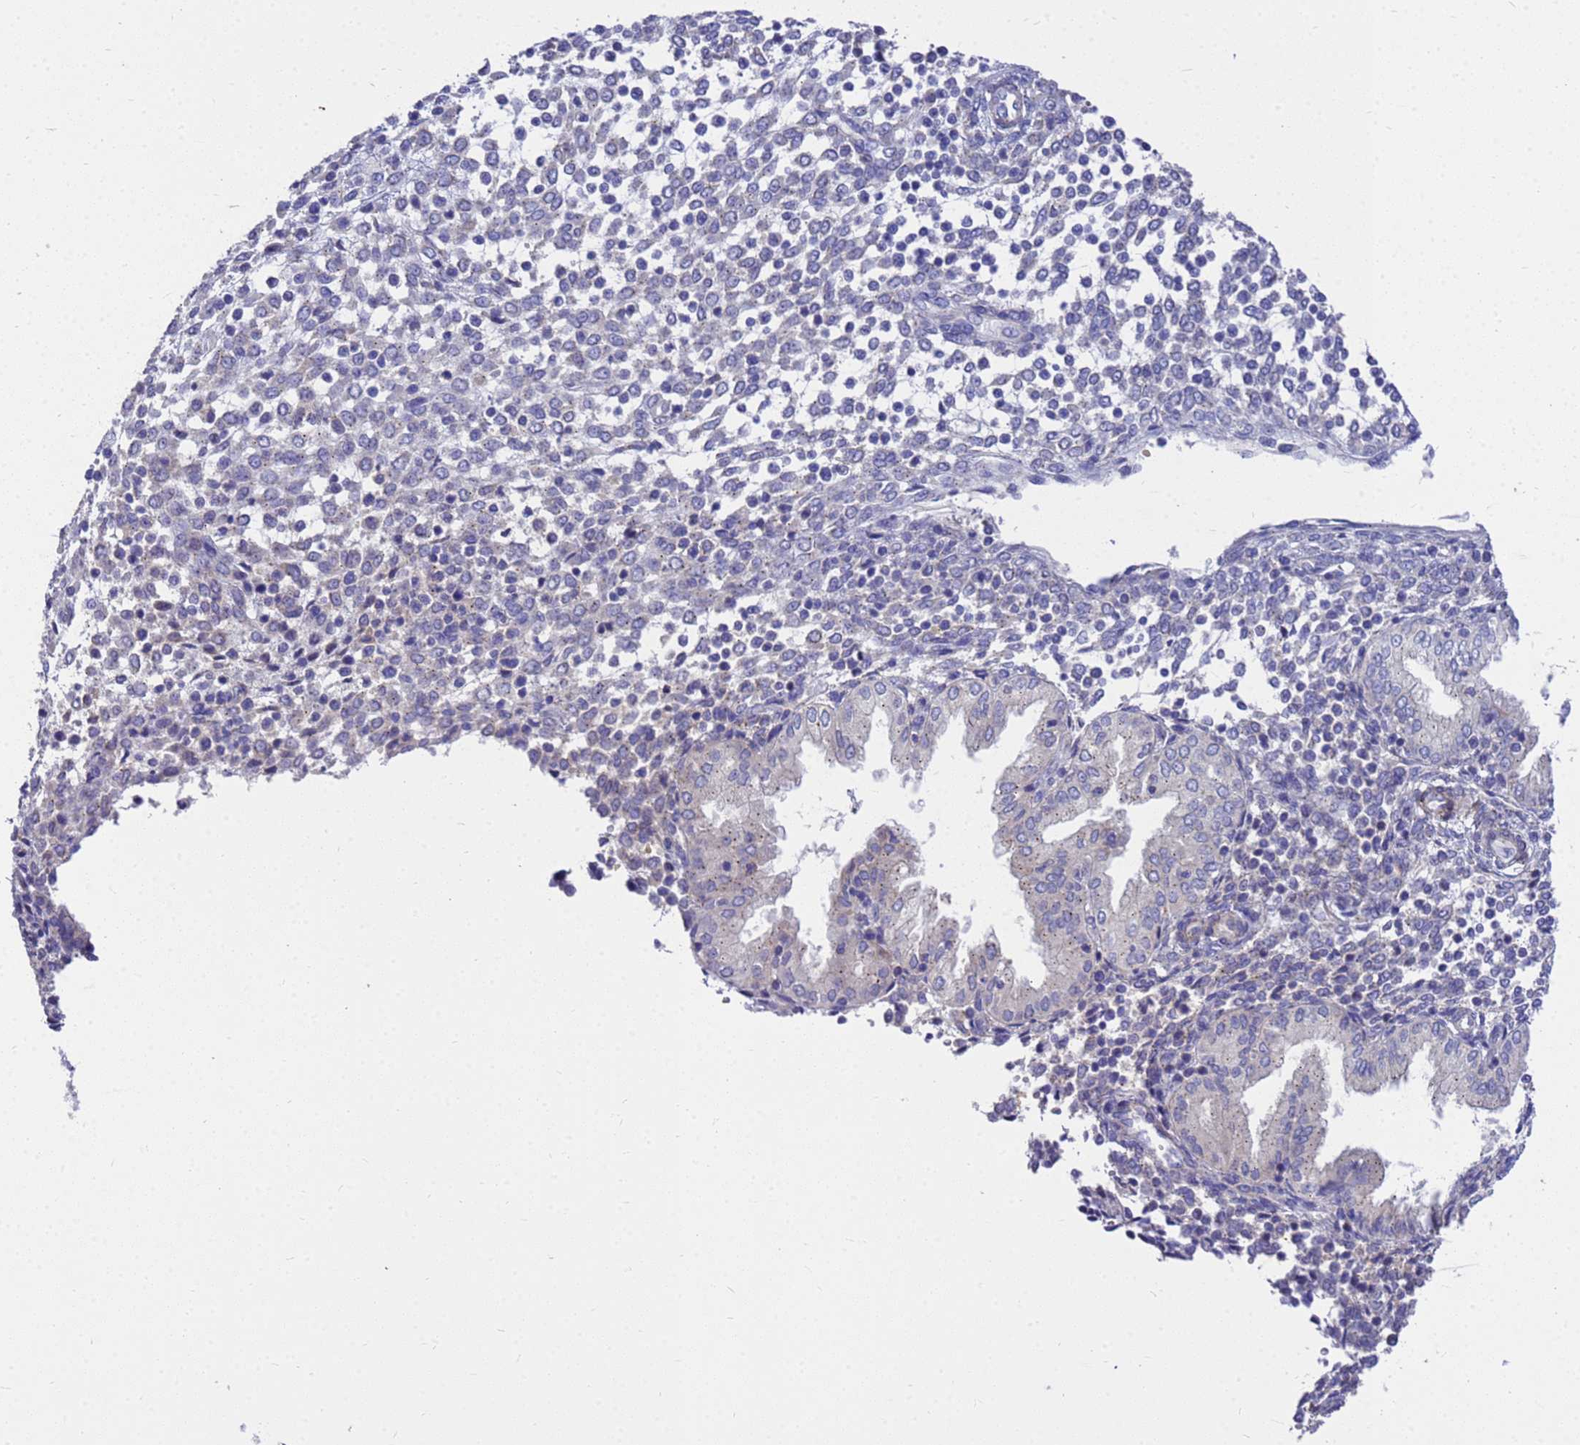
{"staining": {"intensity": "negative", "quantity": "none", "location": "none"}, "tissue": "endometrium", "cell_type": "Cells in endometrial stroma", "image_type": "normal", "snomed": [{"axis": "morphology", "description": "Normal tissue, NOS"}, {"axis": "topography", "description": "Endometrium"}], "caption": "Immunohistochemical staining of unremarkable human endometrium displays no significant expression in cells in endometrial stroma. (Immunohistochemistry (ihc), brightfield microscopy, high magnification).", "gene": "POP7", "patient": {"sex": "female", "age": 53}}